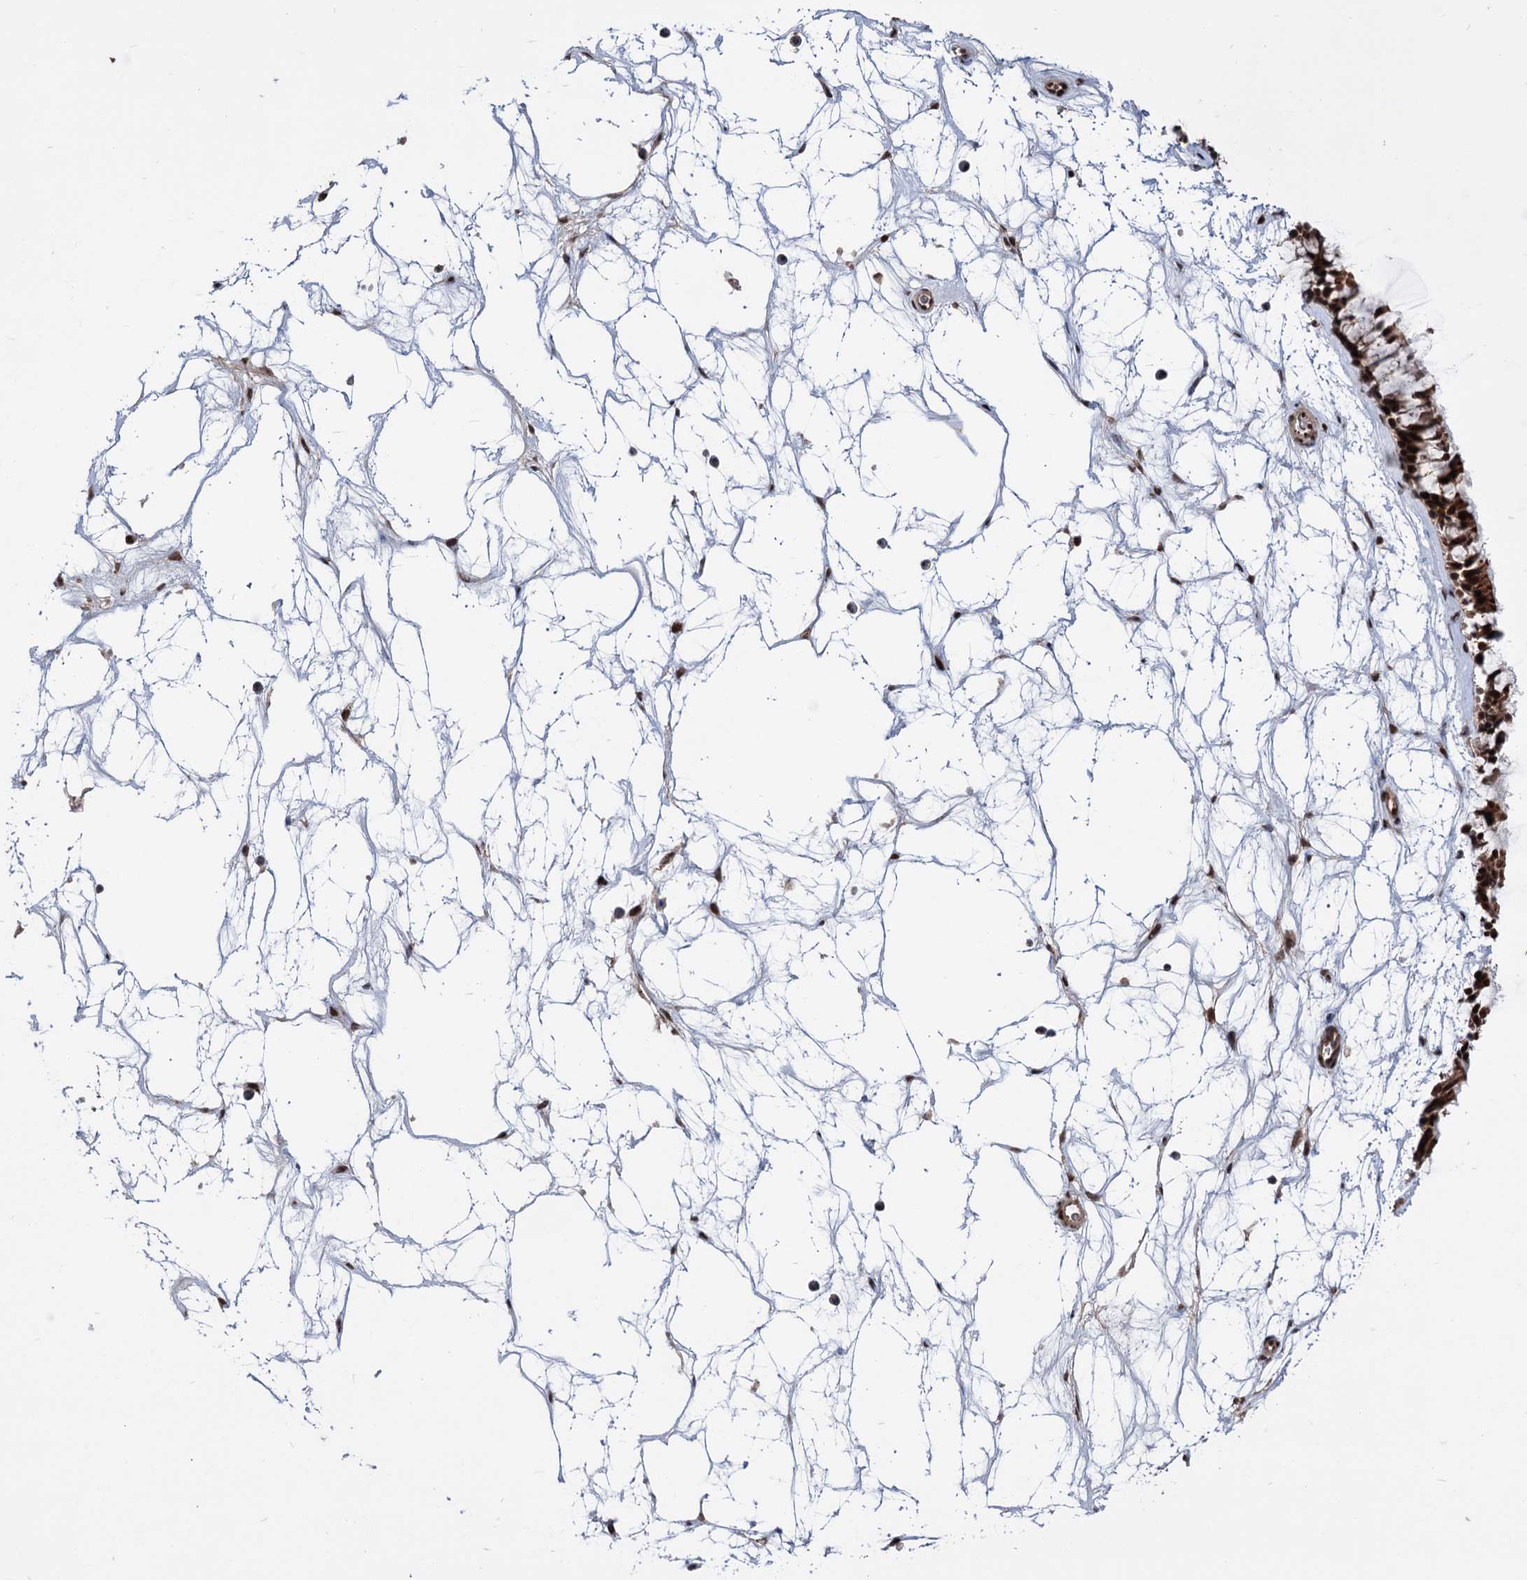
{"staining": {"intensity": "strong", "quantity": ">75%", "location": "cytoplasmic/membranous,nuclear"}, "tissue": "nasopharynx", "cell_type": "Respiratory epithelial cells", "image_type": "normal", "snomed": [{"axis": "morphology", "description": "Normal tissue, NOS"}, {"axis": "topography", "description": "Nasopharynx"}], "caption": "Immunohistochemistry (IHC) photomicrograph of benign nasopharynx: human nasopharynx stained using immunohistochemistry shows high levels of strong protein expression localized specifically in the cytoplasmic/membranous,nuclear of respiratory epithelial cells, appearing as a cytoplasmic/membranous,nuclear brown color.", "gene": "MAML1", "patient": {"sex": "male", "age": 64}}